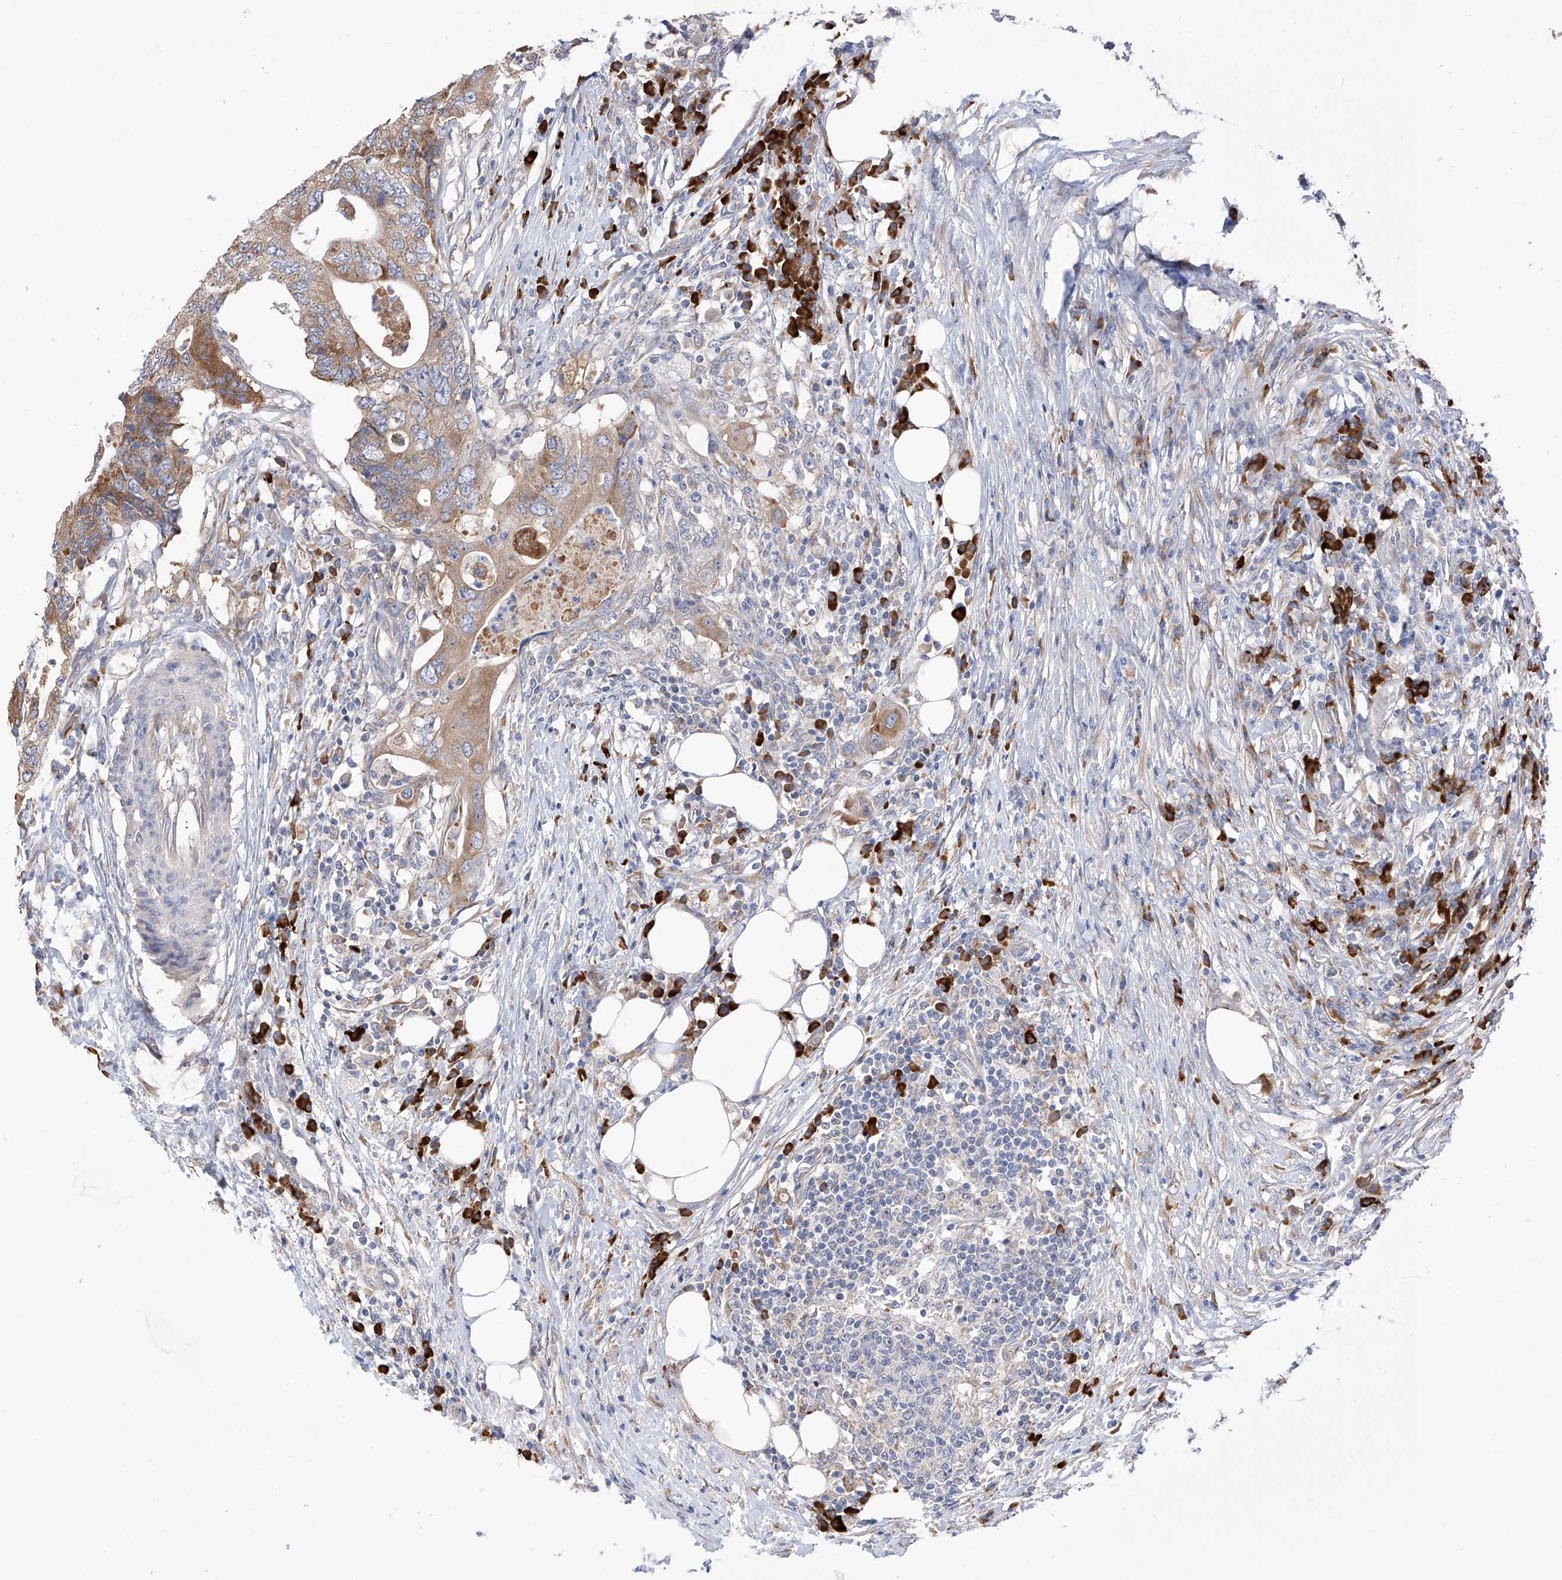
{"staining": {"intensity": "moderate", "quantity": ">75%", "location": "cytoplasmic/membranous"}, "tissue": "colorectal cancer", "cell_type": "Tumor cells", "image_type": "cancer", "snomed": [{"axis": "morphology", "description": "Adenocarcinoma, NOS"}, {"axis": "topography", "description": "Colon"}], "caption": "Moderate cytoplasmic/membranous positivity is seen in about >75% of tumor cells in adenocarcinoma (colorectal).", "gene": "REC8", "patient": {"sex": "male", "age": 71}}